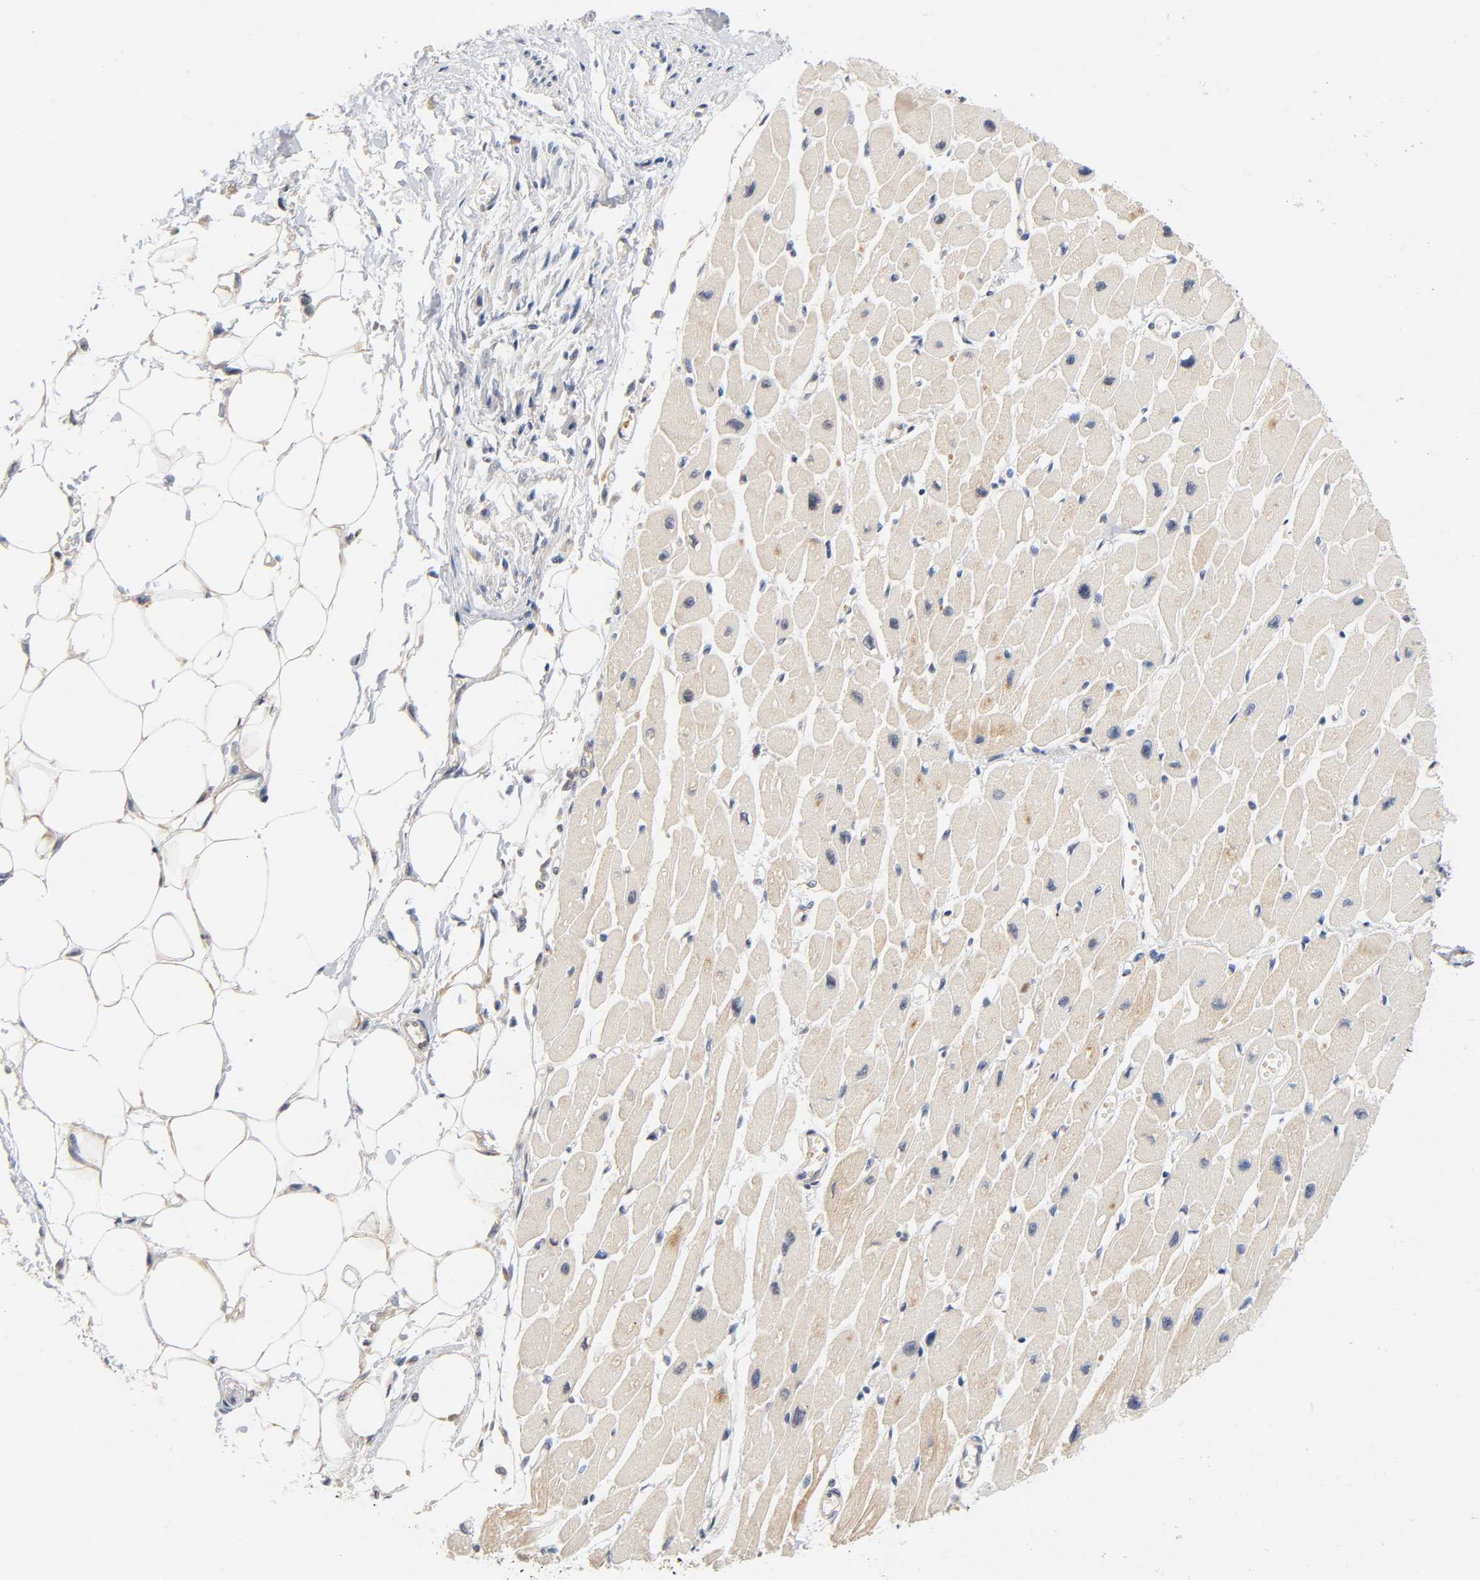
{"staining": {"intensity": "weak", "quantity": "<25%", "location": "cytoplasmic/membranous"}, "tissue": "heart muscle", "cell_type": "Cardiomyocytes", "image_type": "normal", "snomed": [{"axis": "morphology", "description": "Normal tissue, NOS"}, {"axis": "topography", "description": "Heart"}], "caption": "Protein analysis of benign heart muscle demonstrates no significant positivity in cardiomyocytes. The staining was performed using DAB to visualize the protein expression in brown, while the nuclei were stained in blue with hematoxylin (Magnification: 20x).", "gene": "PRKAB1", "patient": {"sex": "female", "age": 54}}